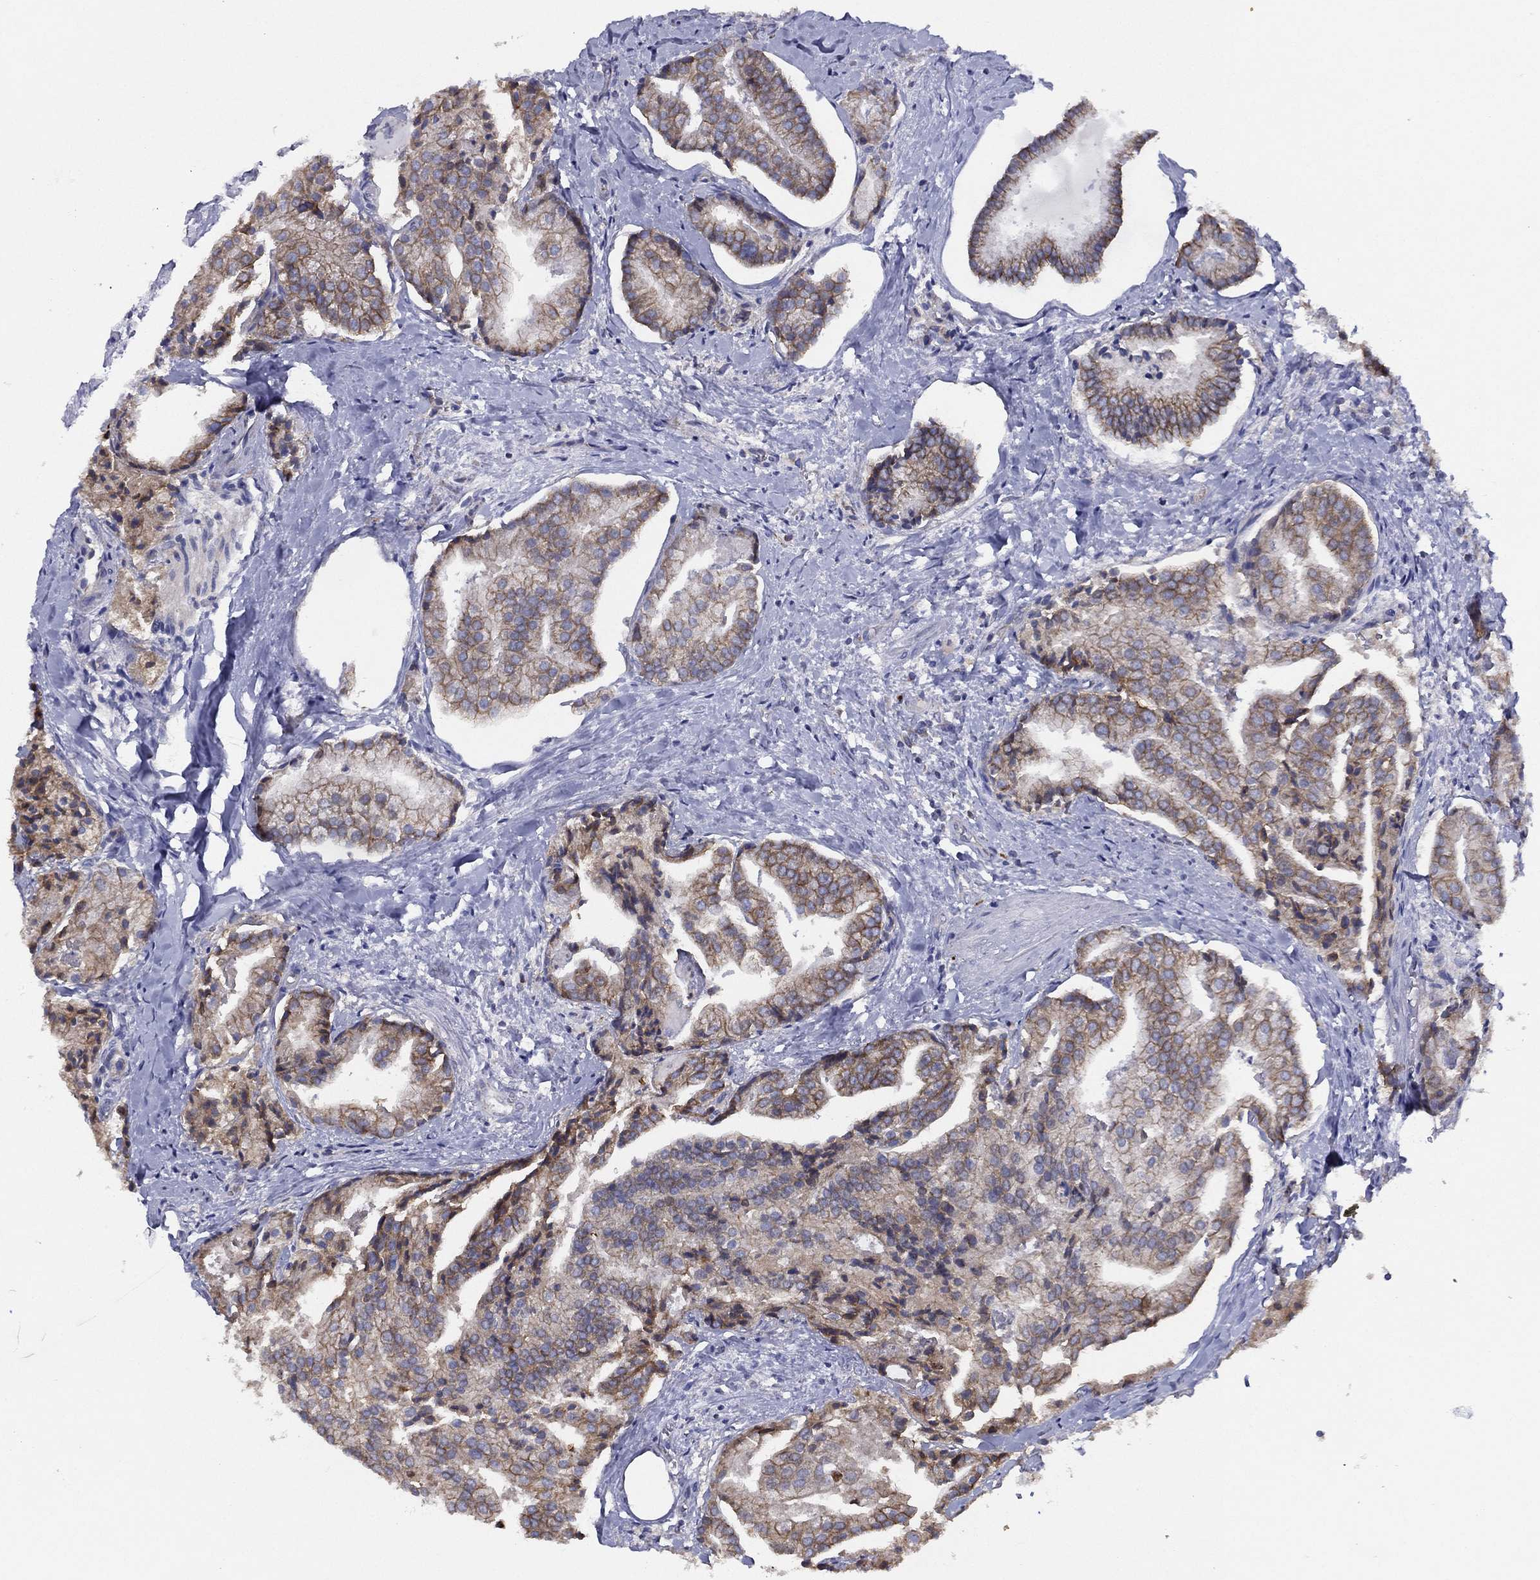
{"staining": {"intensity": "moderate", "quantity": "<25%", "location": "cytoplasmic/membranous"}, "tissue": "prostate cancer", "cell_type": "Tumor cells", "image_type": "cancer", "snomed": [{"axis": "morphology", "description": "Adenocarcinoma, NOS"}, {"axis": "topography", "description": "Prostate and seminal vesicle, NOS"}, {"axis": "topography", "description": "Prostate"}], "caption": "This is an image of immunohistochemistry (IHC) staining of prostate cancer, which shows moderate positivity in the cytoplasmic/membranous of tumor cells.", "gene": "ZNF223", "patient": {"sex": "male", "age": 44}}